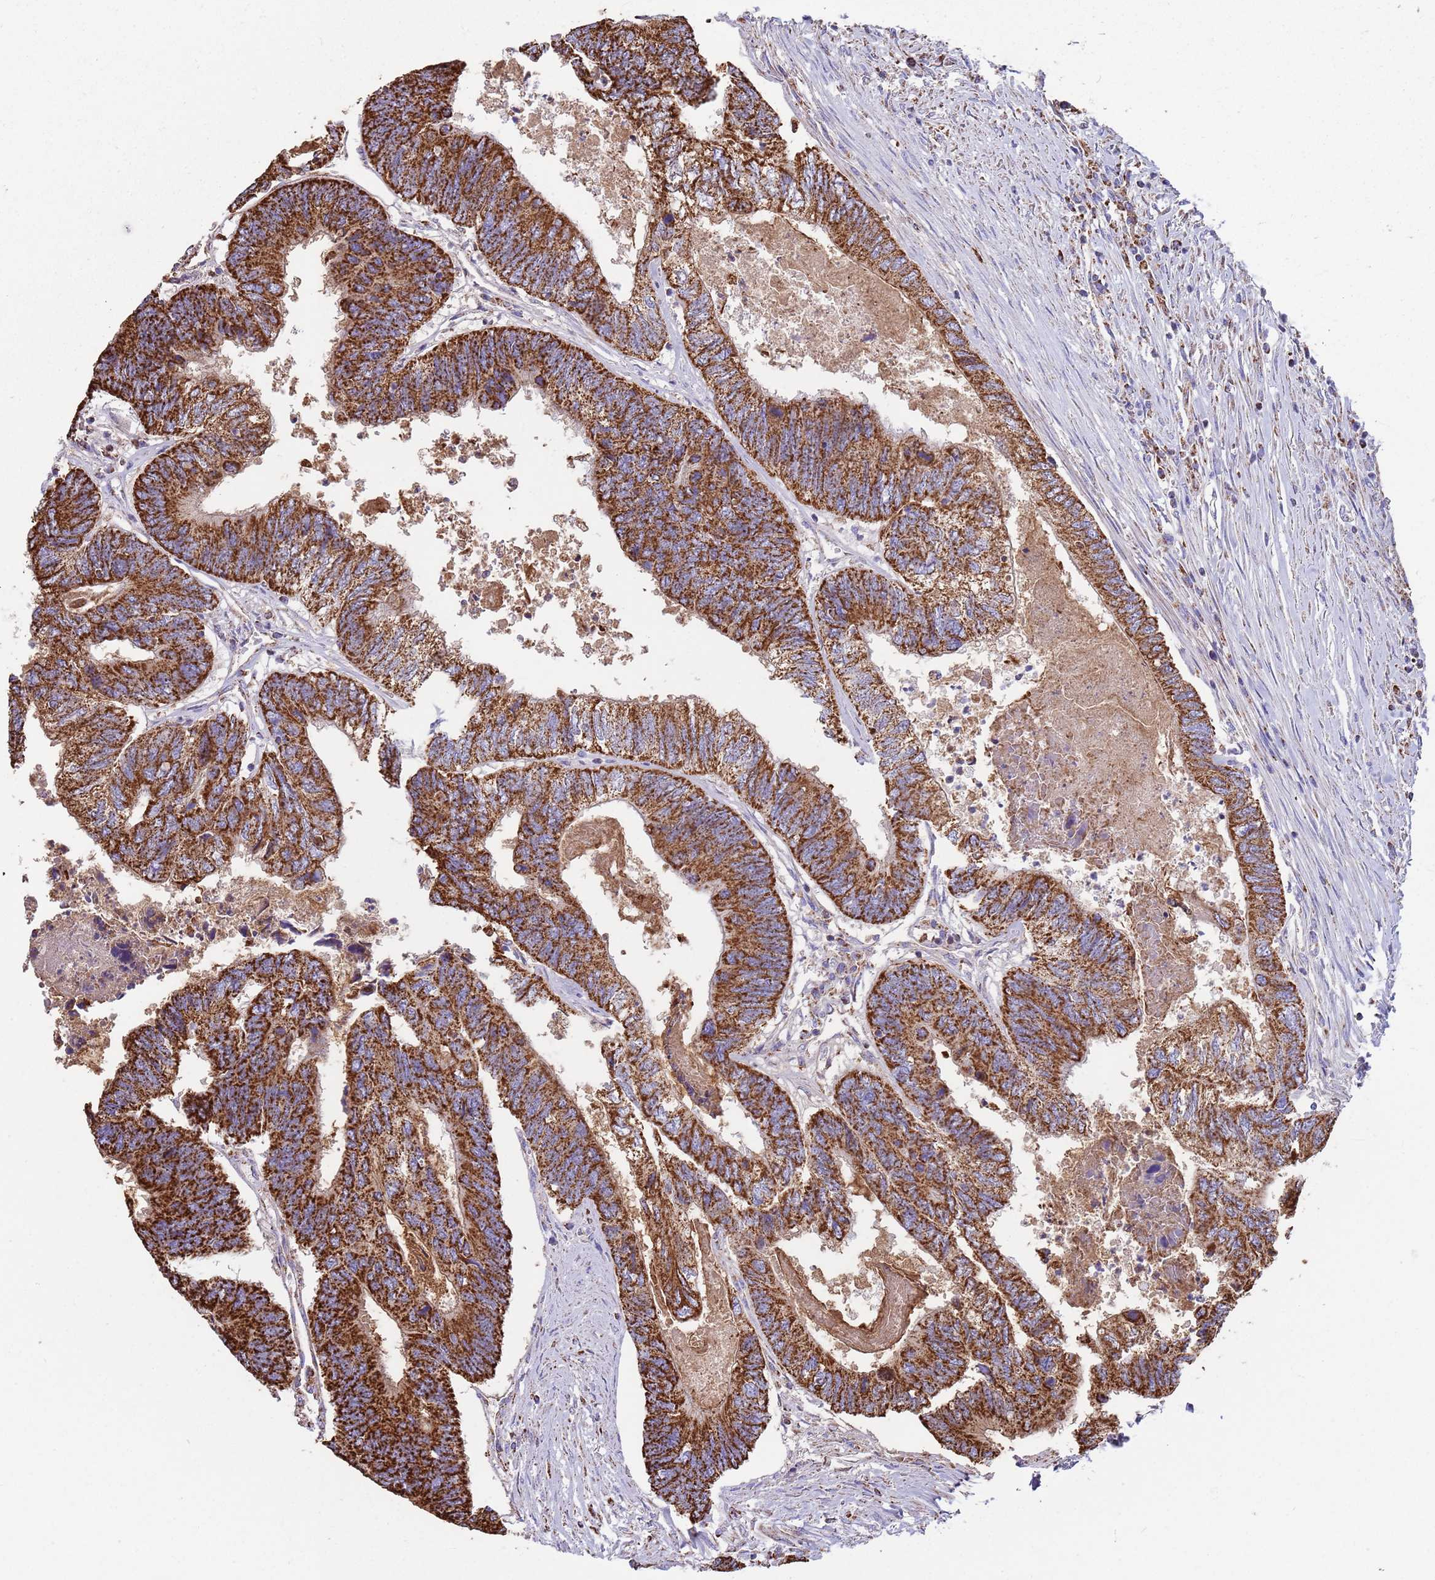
{"staining": {"intensity": "strong", "quantity": ">75%", "location": "cytoplasmic/membranous"}, "tissue": "colorectal cancer", "cell_type": "Tumor cells", "image_type": "cancer", "snomed": [{"axis": "morphology", "description": "Adenocarcinoma, NOS"}, {"axis": "topography", "description": "Colon"}], "caption": "A high amount of strong cytoplasmic/membranous positivity is identified in approximately >75% of tumor cells in colorectal adenocarcinoma tissue.", "gene": "TTLL1", "patient": {"sex": "female", "age": 67}}